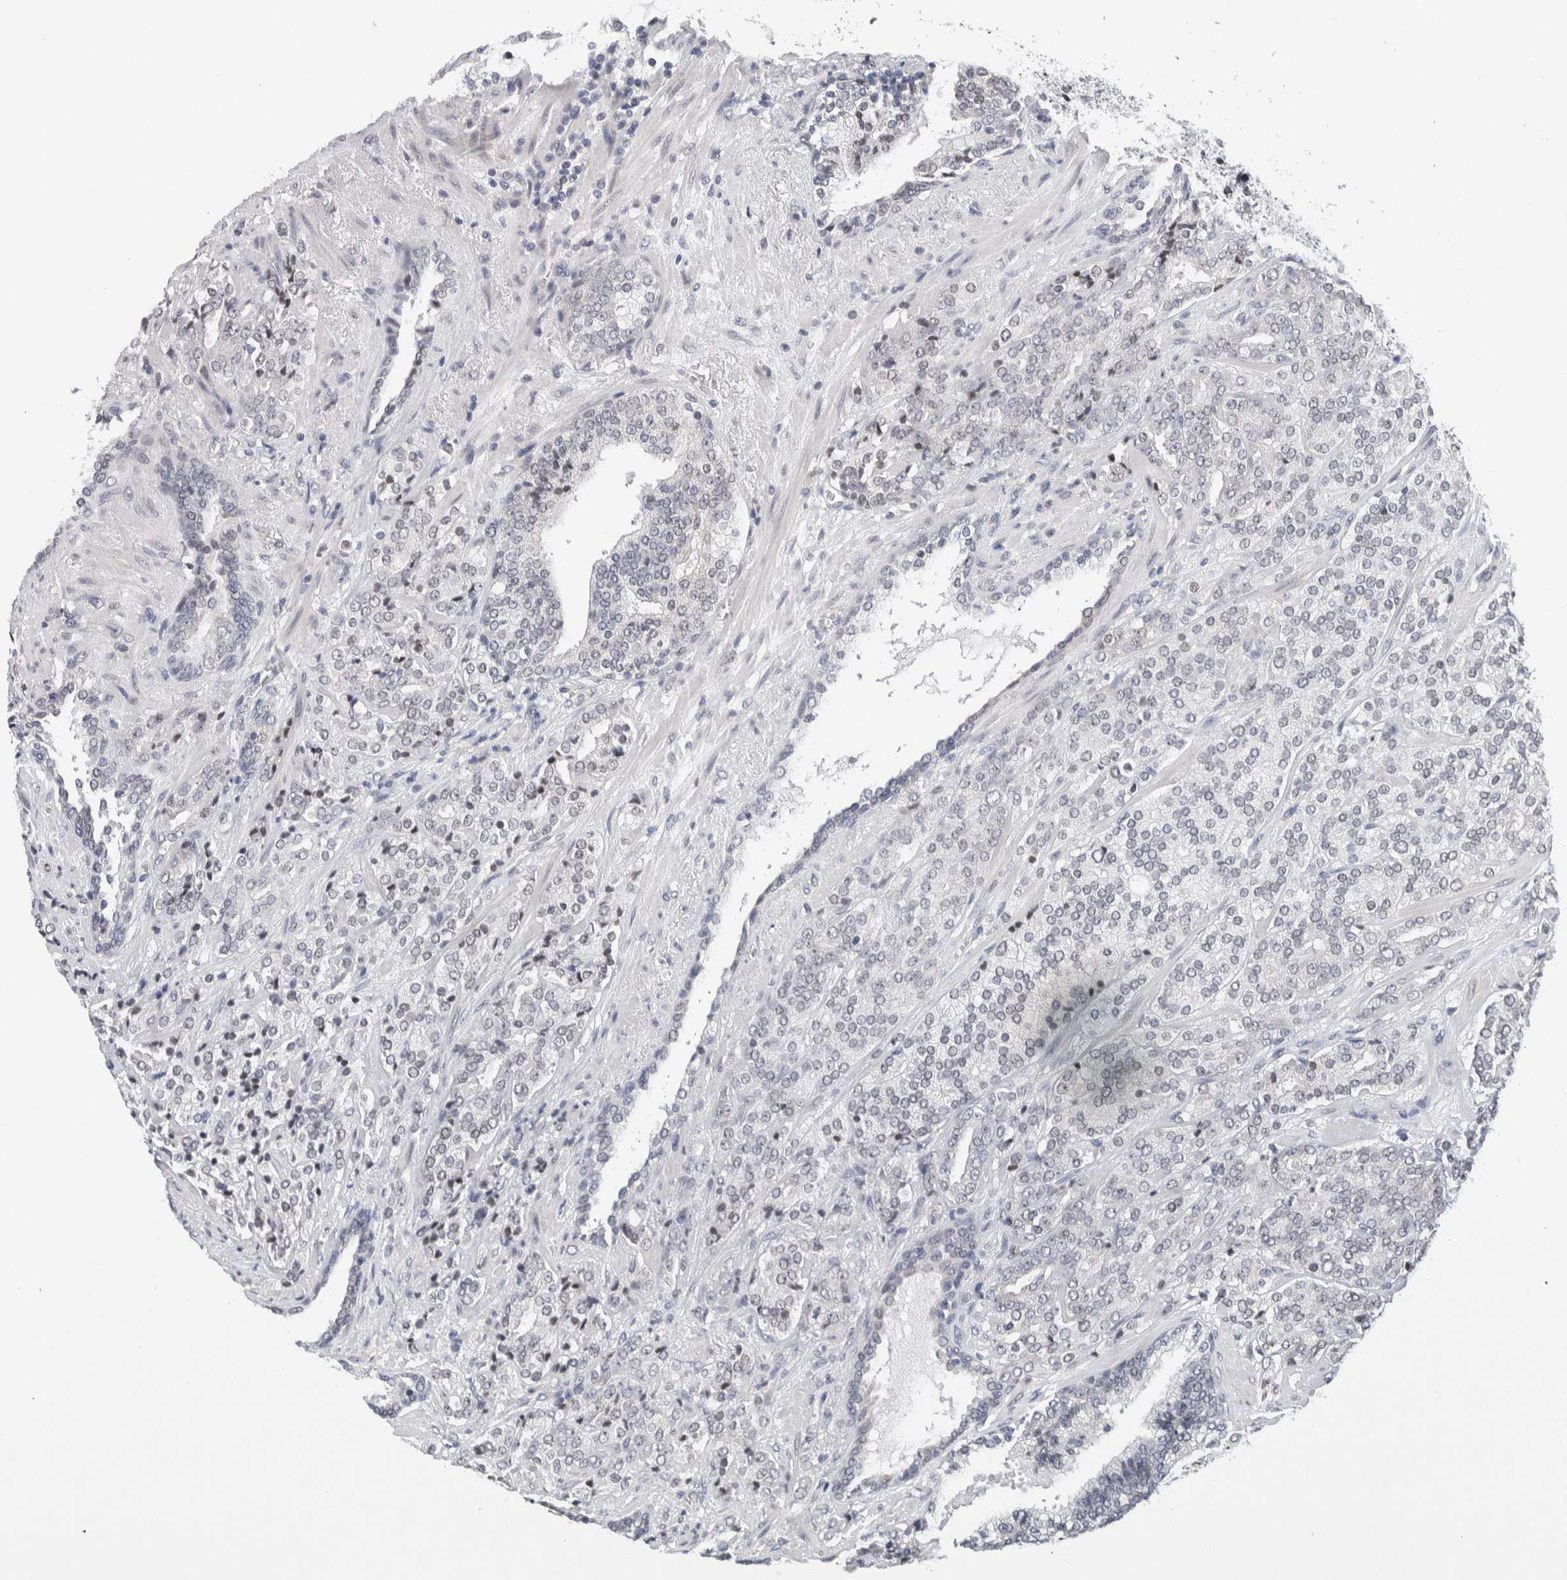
{"staining": {"intensity": "negative", "quantity": "none", "location": "none"}, "tissue": "prostate cancer", "cell_type": "Tumor cells", "image_type": "cancer", "snomed": [{"axis": "morphology", "description": "Adenocarcinoma, High grade"}, {"axis": "topography", "description": "Prostate"}], "caption": "Immunohistochemistry image of neoplastic tissue: human prostate cancer (adenocarcinoma (high-grade)) stained with DAB (3,3'-diaminobenzidine) demonstrates no significant protein staining in tumor cells. (Stains: DAB immunohistochemistry (IHC) with hematoxylin counter stain, Microscopy: brightfield microscopy at high magnification).", "gene": "NEUROD1", "patient": {"sex": "male", "age": 71}}